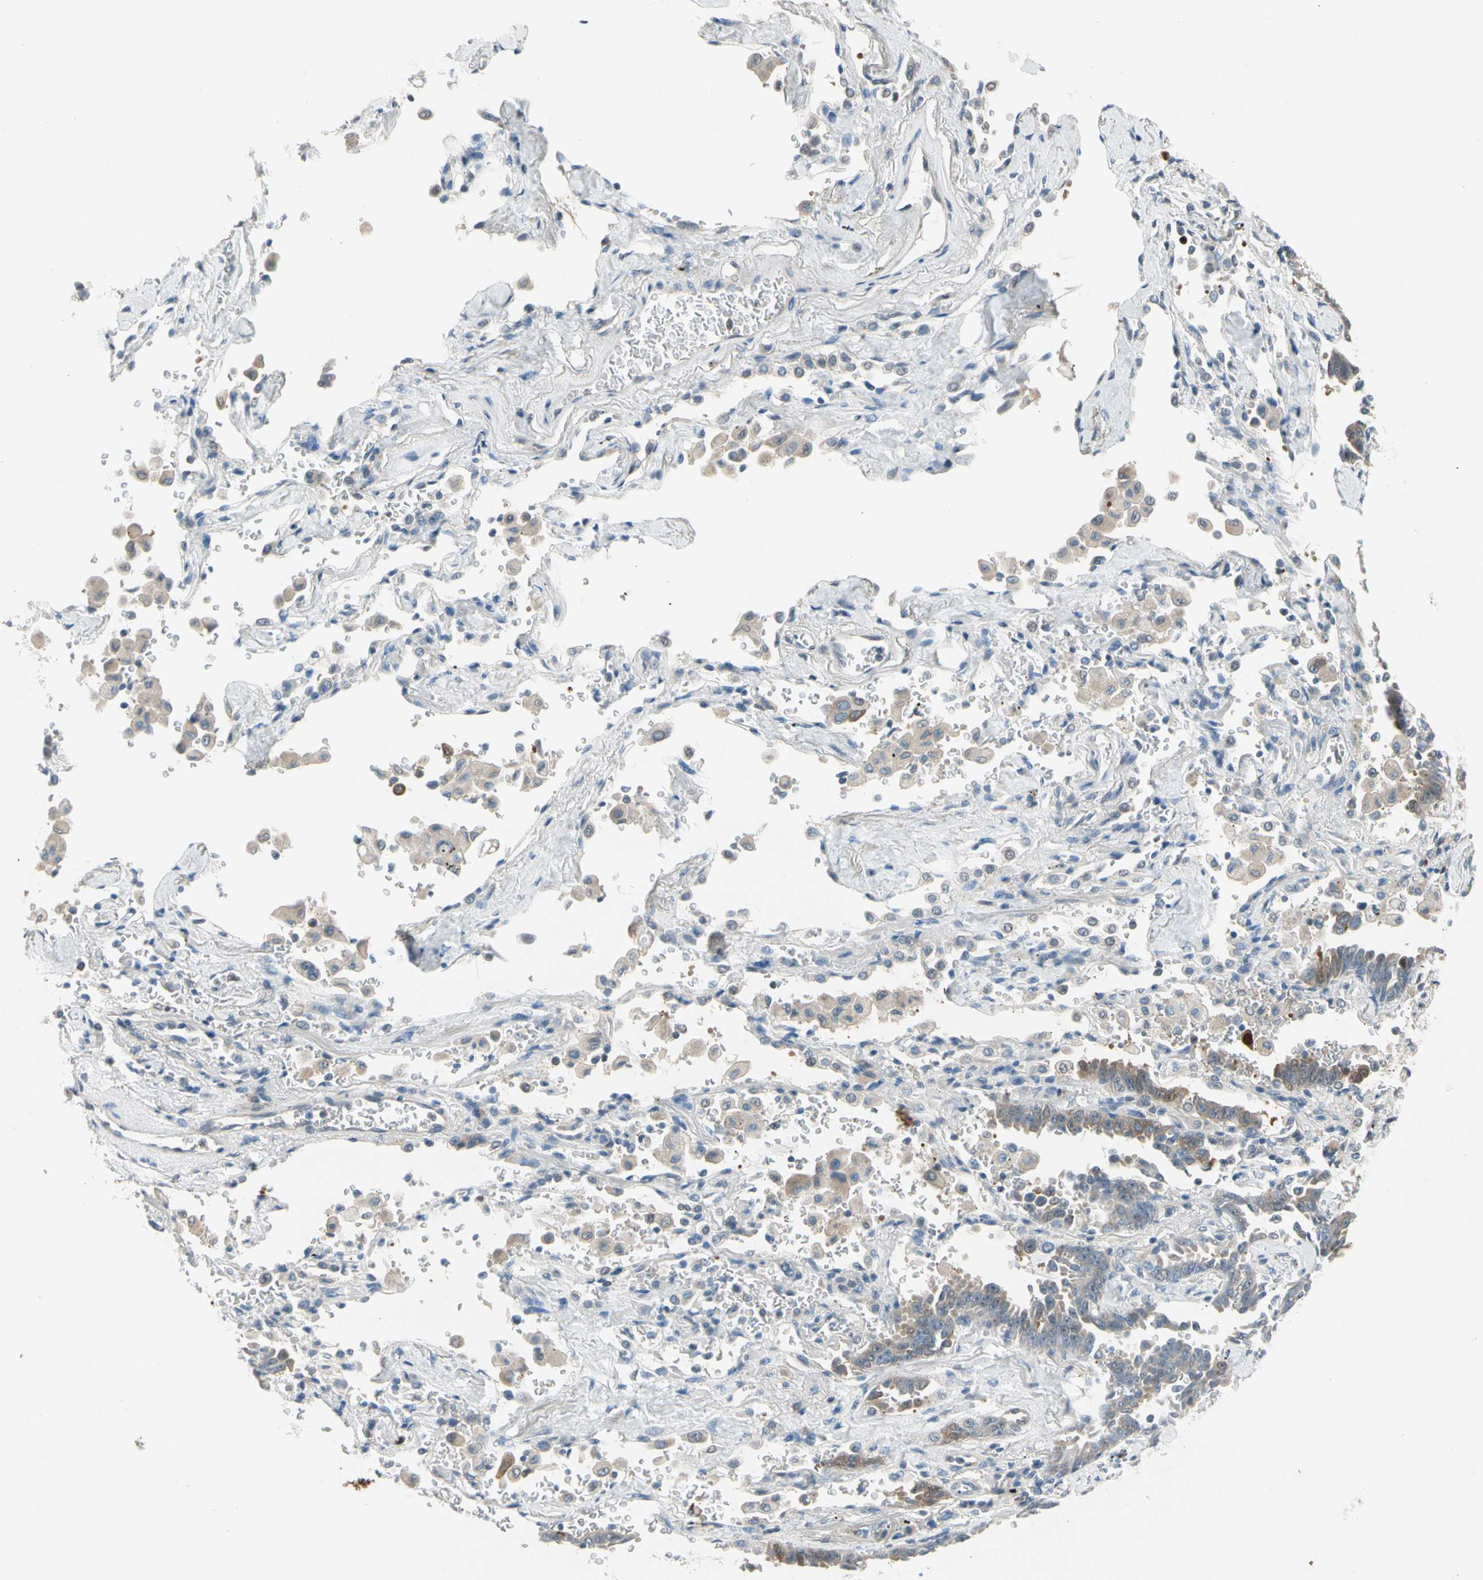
{"staining": {"intensity": "weak", "quantity": ">75%", "location": "cytoplasmic/membranous"}, "tissue": "lung cancer", "cell_type": "Tumor cells", "image_type": "cancer", "snomed": [{"axis": "morphology", "description": "Adenocarcinoma, NOS"}, {"axis": "topography", "description": "Lung"}], "caption": "The micrograph exhibits a brown stain indicating the presence of a protein in the cytoplasmic/membranous of tumor cells in lung cancer.", "gene": "STK40", "patient": {"sex": "female", "age": 64}}